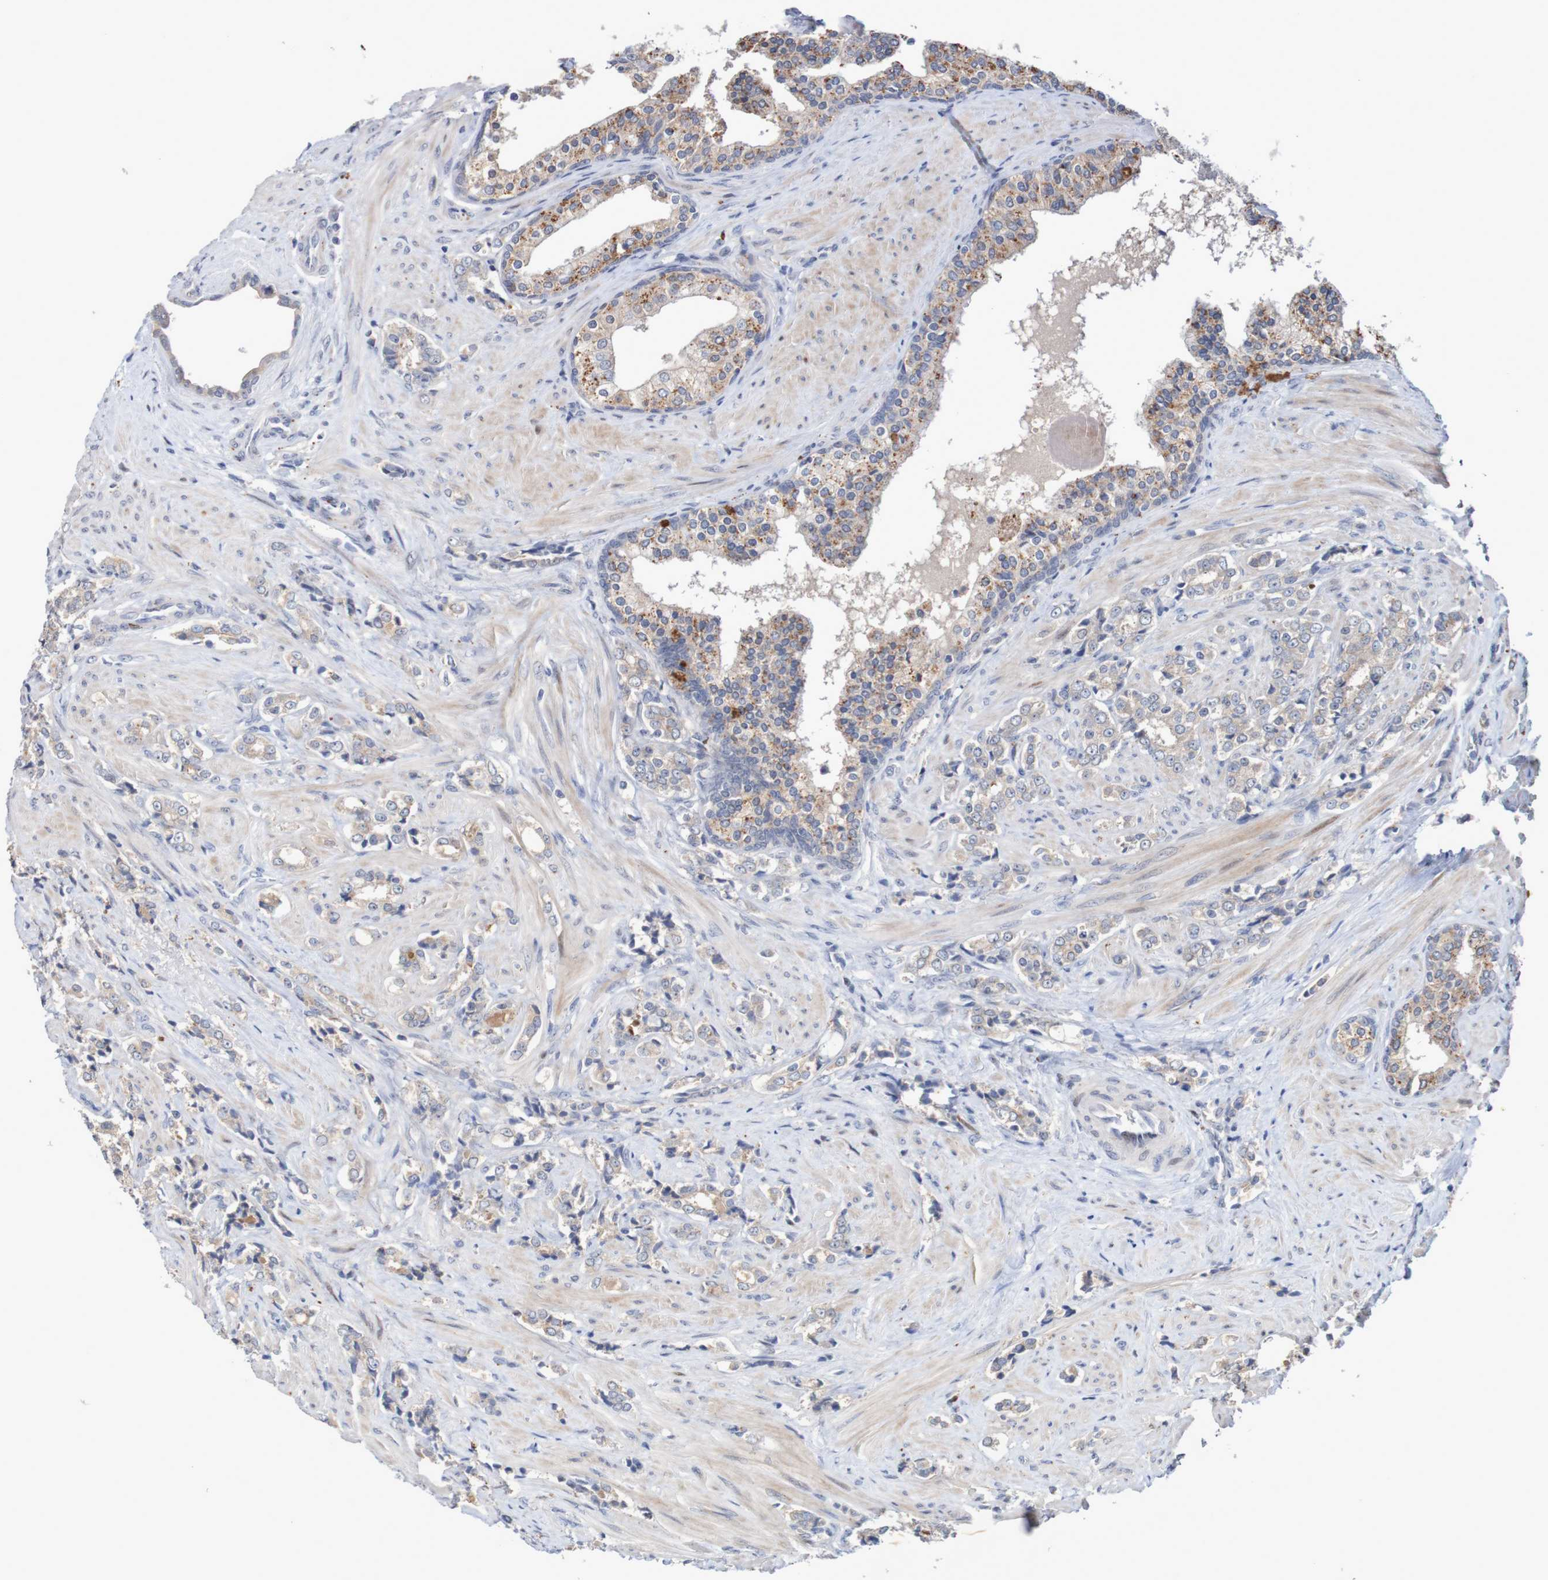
{"staining": {"intensity": "weak", "quantity": "<25%", "location": "cytoplasmic/membranous"}, "tissue": "prostate cancer", "cell_type": "Tumor cells", "image_type": "cancer", "snomed": [{"axis": "morphology", "description": "Adenocarcinoma, Low grade"}, {"axis": "topography", "description": "Prostate"}], "caption": "IHC histopathology image of neoplastic tissue: adenocarcinoma (low-grade) (prostate) stained with DAB (3,3'-diaminobenzidine) reveals no significant protein positivity in tumor cells. (DAB IHC visualized using brightfield microscopy, high magnification).", "gene": "FBP2", "patient": {"sex": "male", "age": 60}}